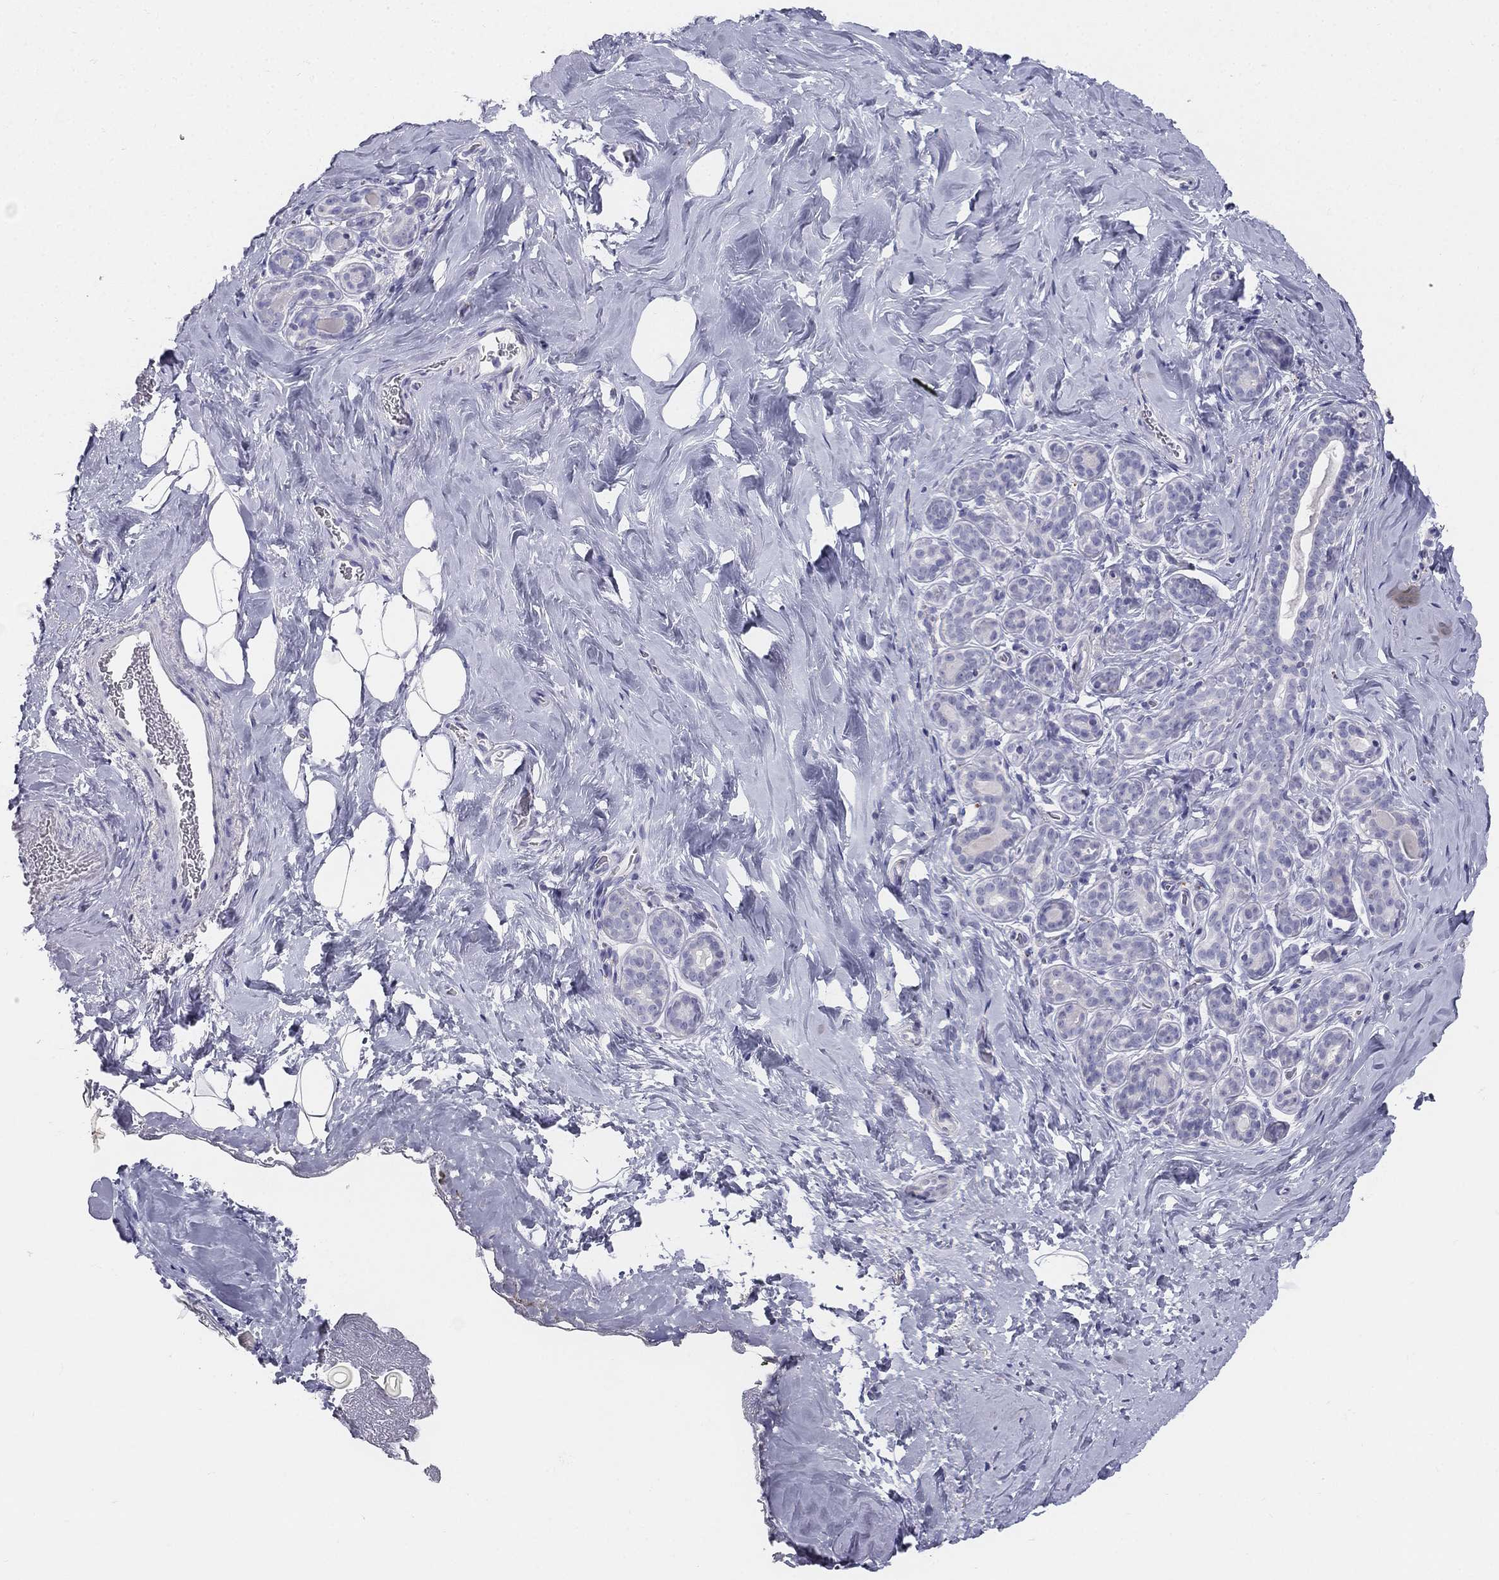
{"staining": {"intensity": "negative", "quantity": "none", "location": "none"}, "tissue": "breast", "cell_type": "Adipocytes", "image_type": "normal", "snomed": [{"axis": "morphology", "description": "Normal tissue, NOS"}, {"axis": "topography", "description": "Skin"}, {"axis": "topography", "description": "Breast"}], "caption": "A high-resolution micrograph shows immunohistochemistry staining of unremarkable breast, which demonstrates no significant positivity in adipocytes. (DAB (3,3'-diaminobenzidine) immunohistochemistry (IHC) visualized using brightfield microscopy, high magnification).", "gene": "ALOXE3", "patient": {"sex": "female", "age": 43}}